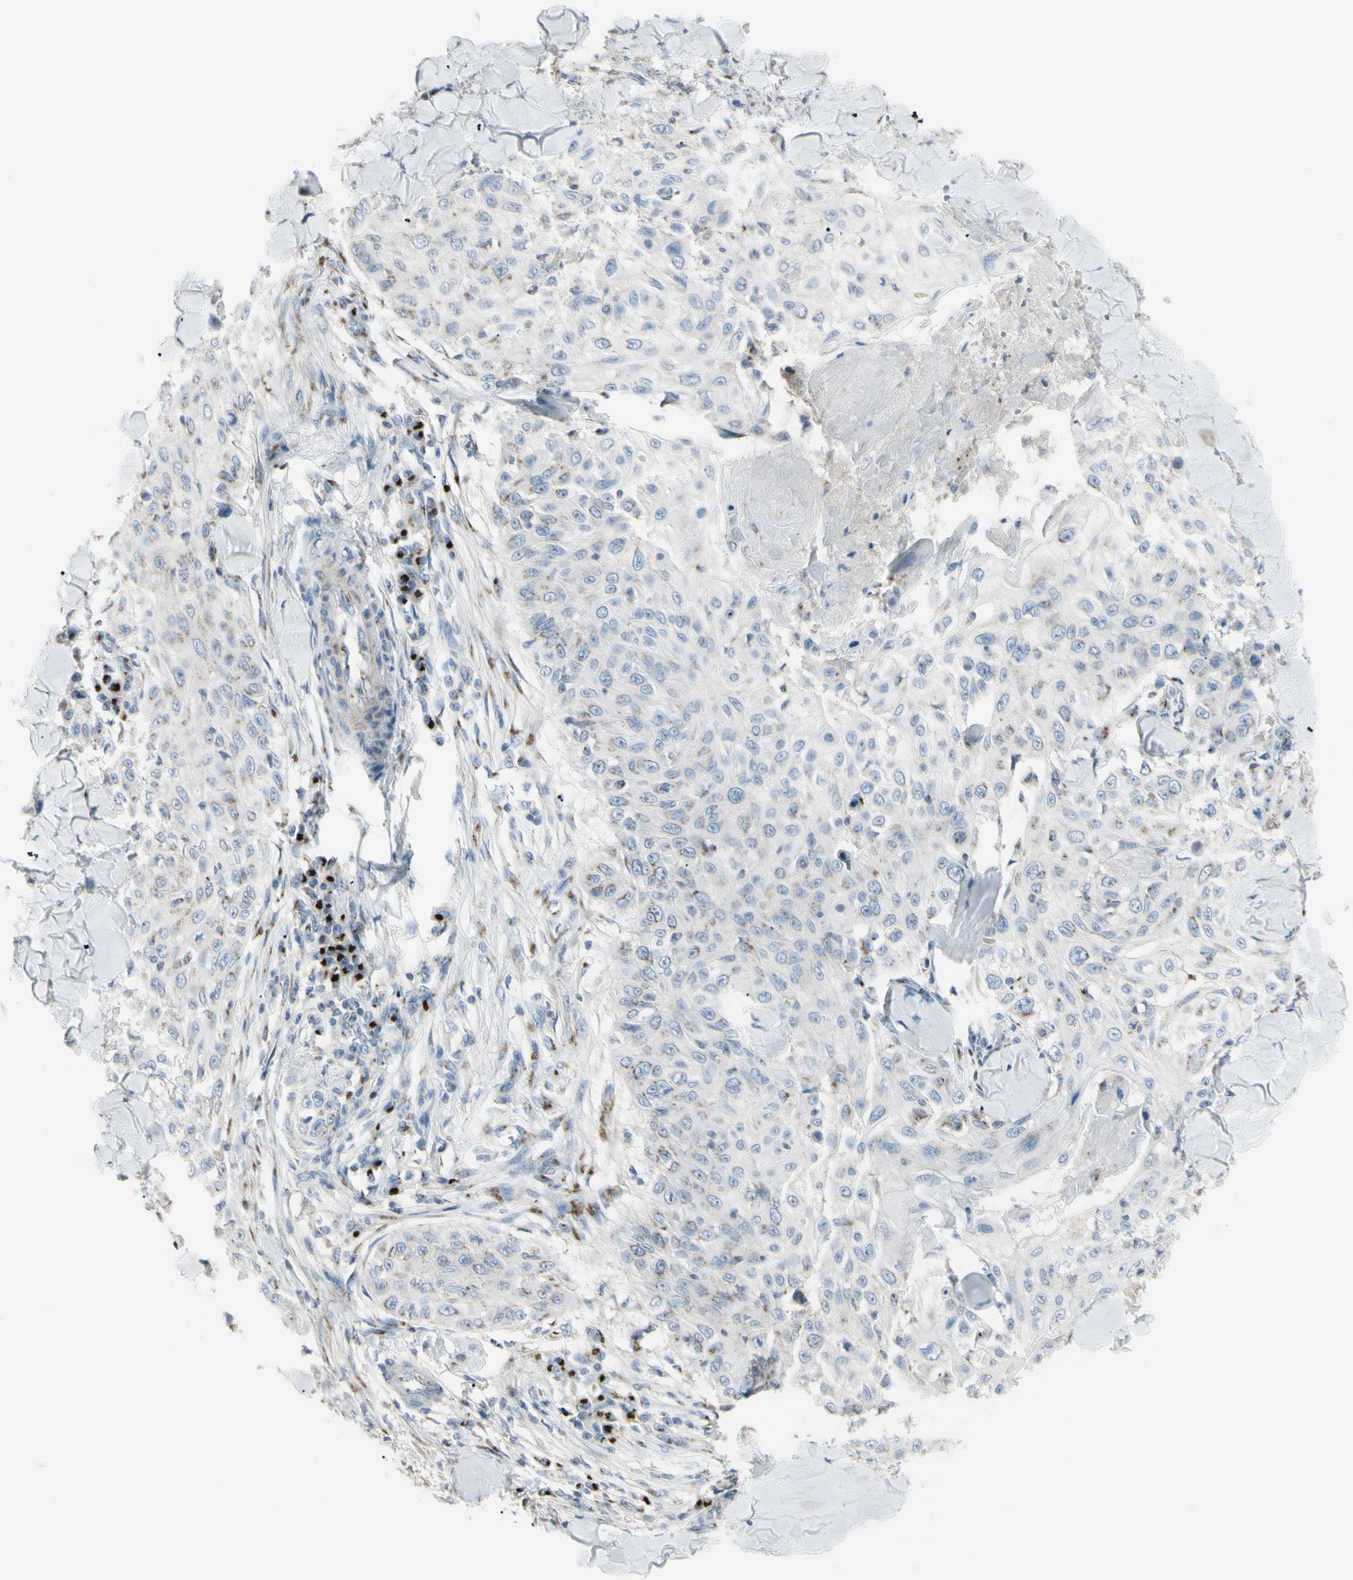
{"staining": {"intensity": "moderate", "quantity": "<25%", "location": "cytoplasmic/membranous"}, "tissue": "skin cancer", "cell_type": "Tumor cells", "image_type": "cancer", "snomed": [{"axis": "morphology", "description": "Squamous cell carcinoma, NOS"}, {"axis": "topography", "description": "Skin"}], "caption": "Protein positivity by immunohistochemistry reveals moderate cytoplasmic/membranous expression in approximately <25% of tumor cells in skin cancer (squamous cell carcinoma). Immunohistochemistry stains the protein in brown and the nuclei are stained blue.", "gene": "B4GALT3", "patient": {"sex": "male", "age": 86}}